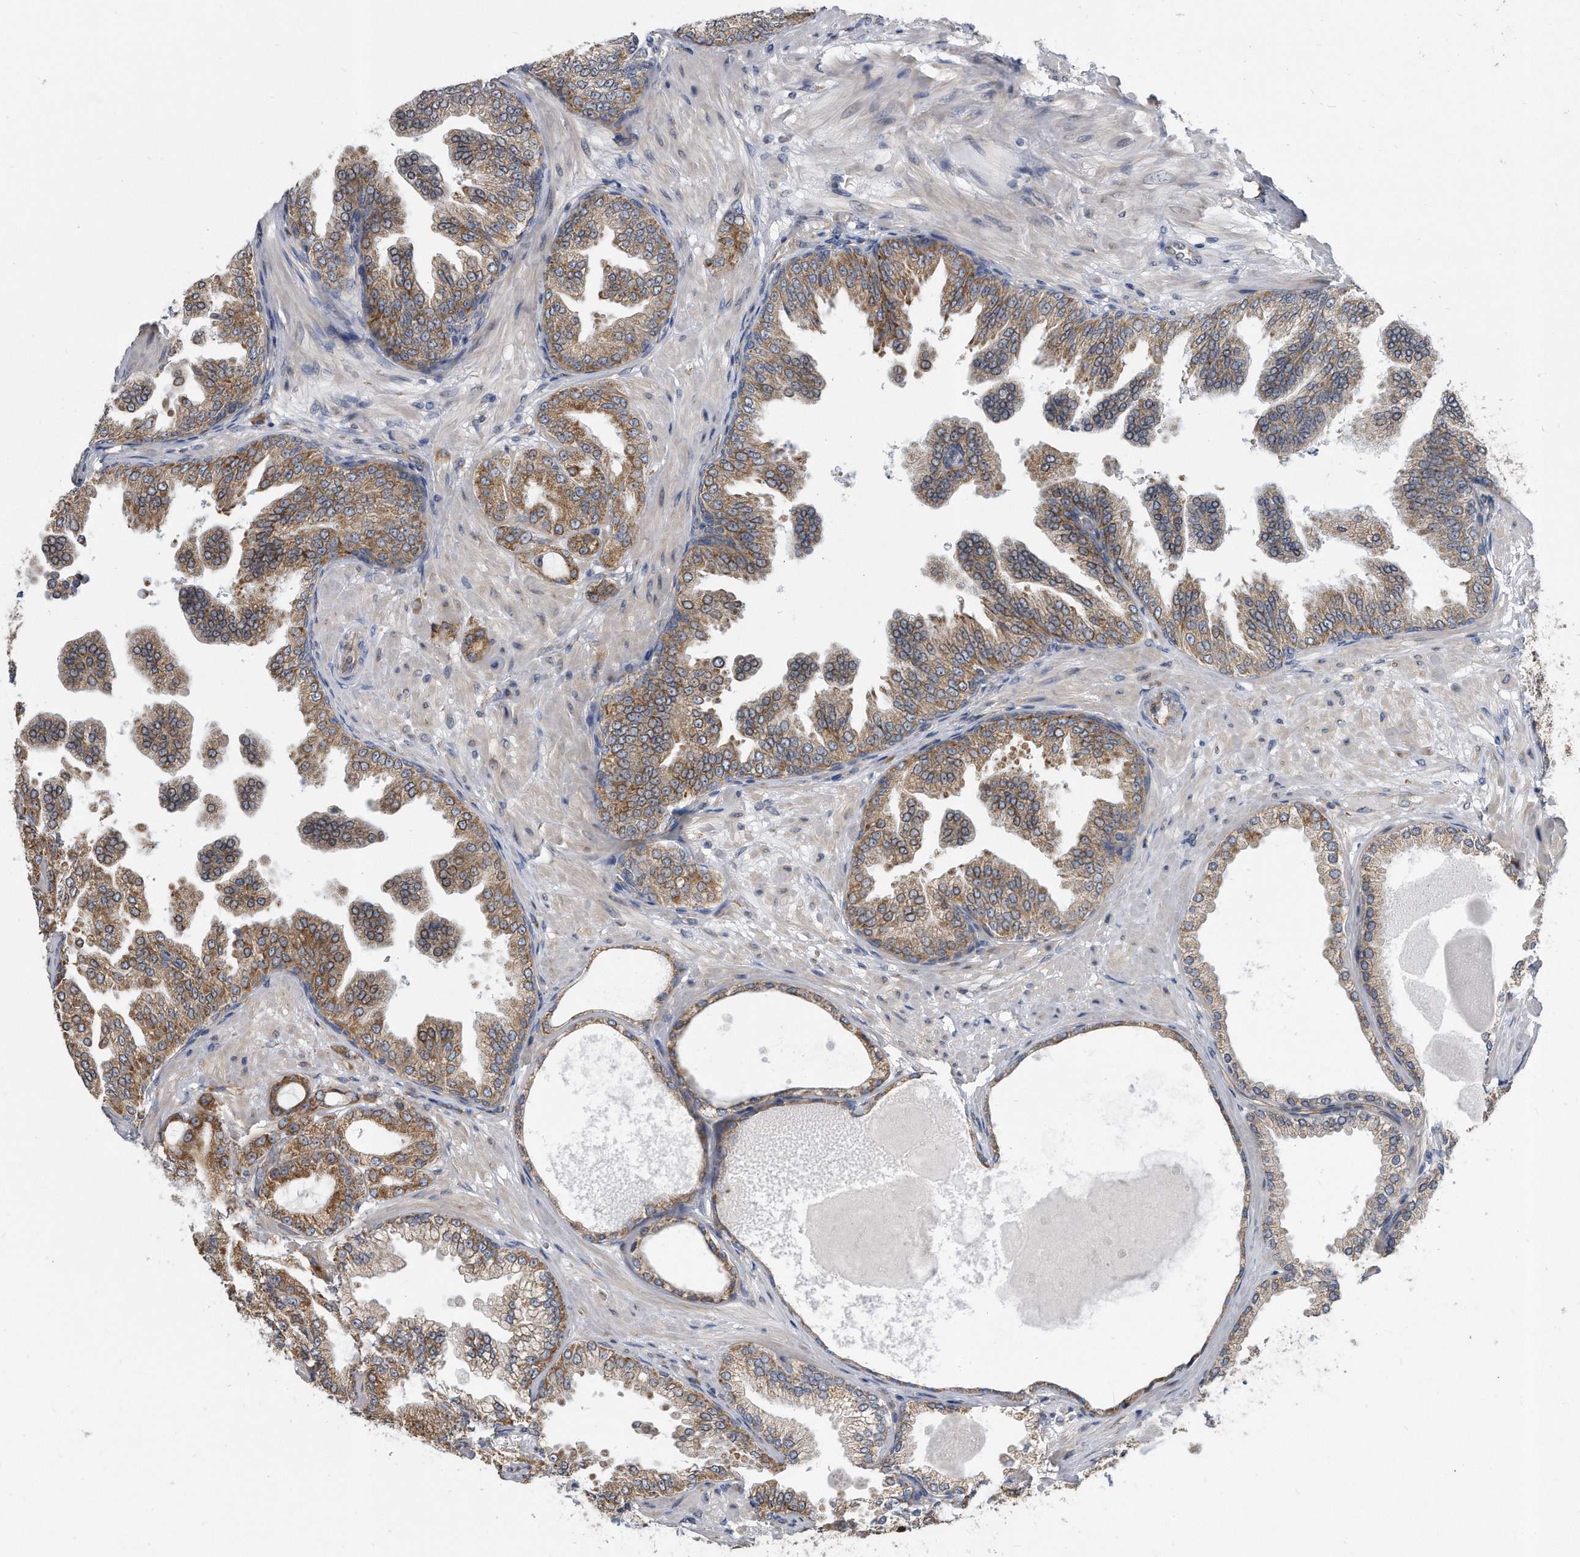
{"staining": {"intensity": "moderate", "quantity": ">75%", "location": "cytoplasmic/membranous"}, "tissue": "prostate cancer", "cell_type": "Tumor cells", "image_type": "cancer", "snomed": [{"axis": "morphology", "description": "Adenocarcinoma, Low grade"}, {"axis": "topography", "description": "Prostate"}], "caption": "Immunohistochemical staining of prostate cancer displays moderate cytoplasmic/membranous protein positivity in about >75% of tumor cells. (IHC, brightfield microscopy, high magnification).", "gene": "CCDC47", "patient": {"sex": "male", "age": 63}}